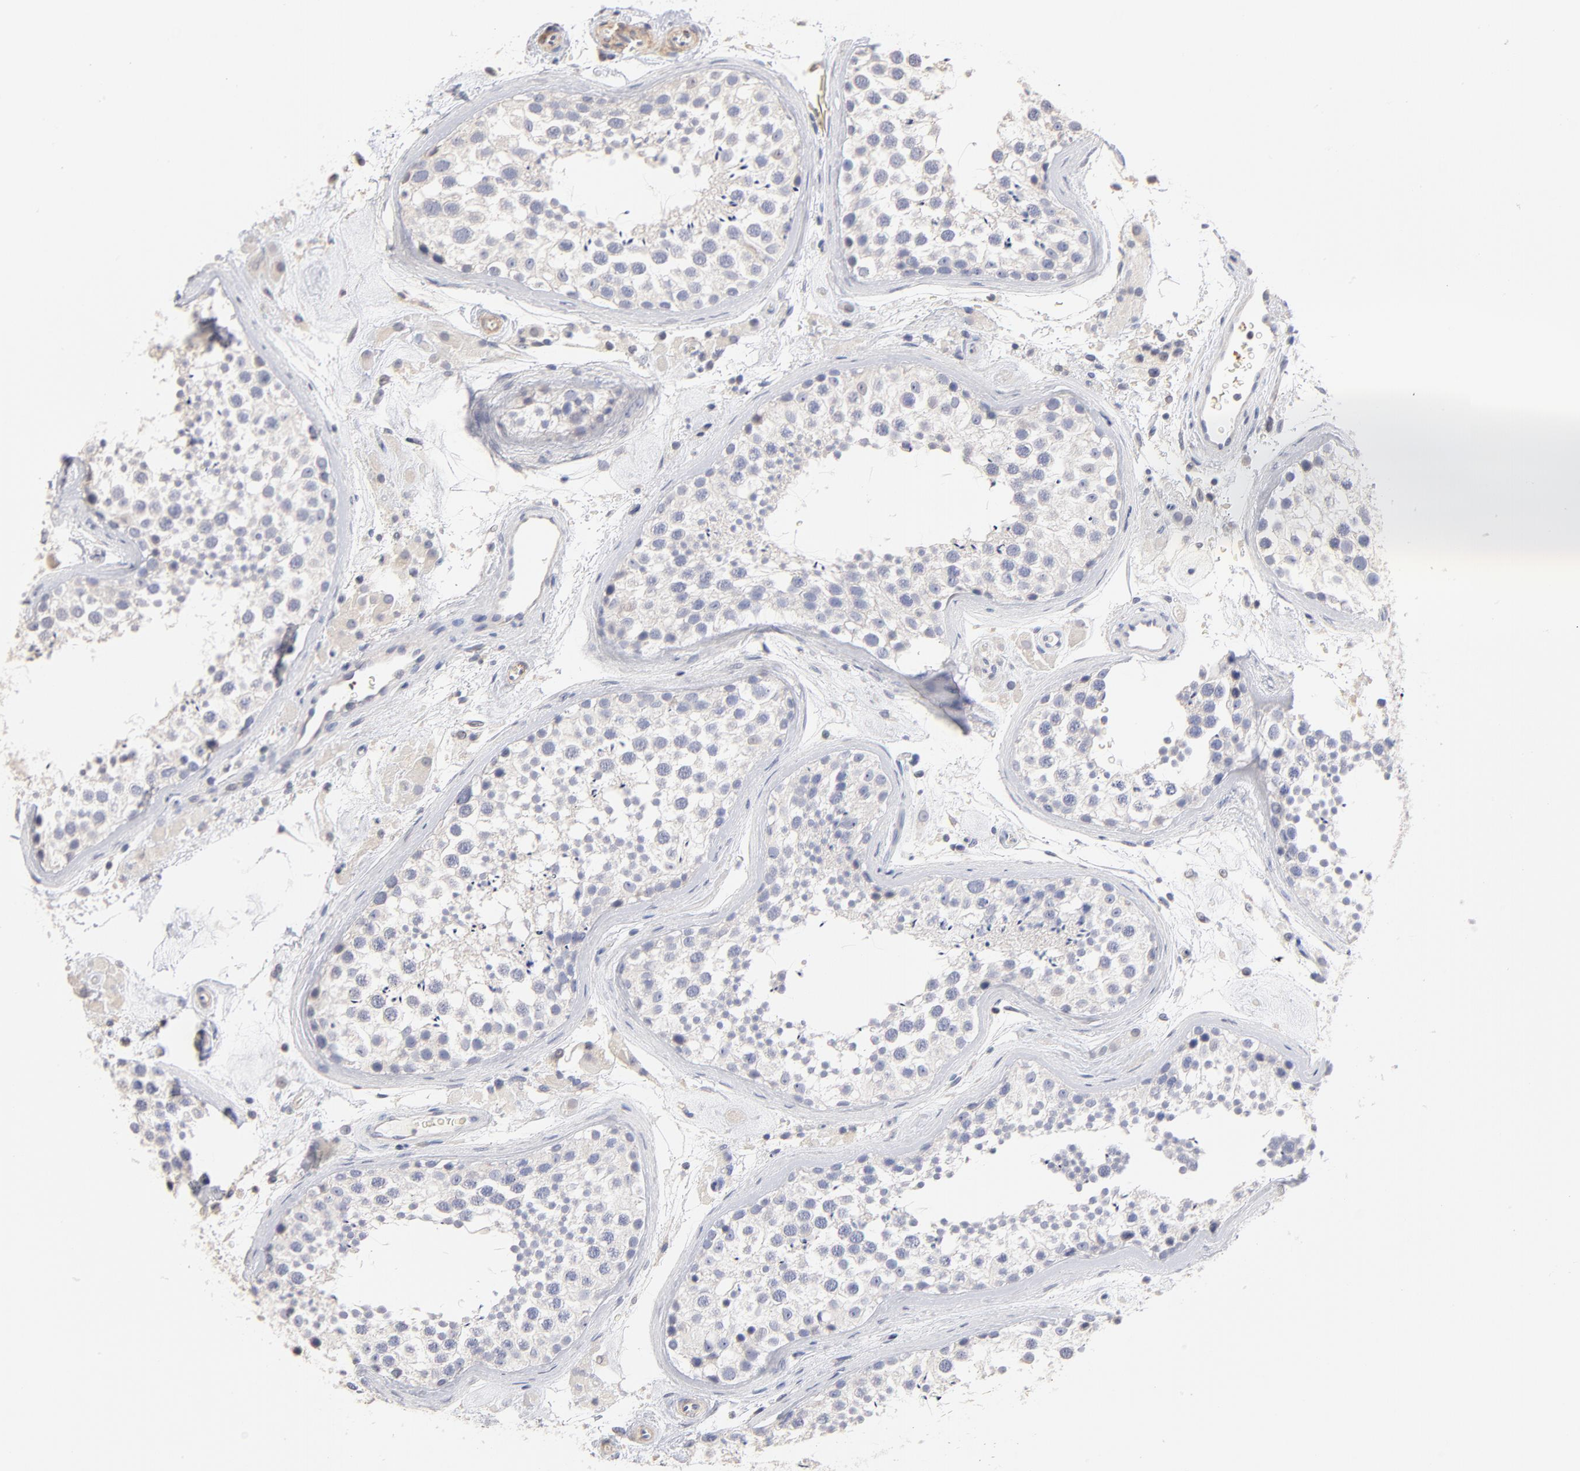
{"staining": {"intensity": "negative", "quantity": "none", "location": "none"}, "tissue": "testis", "cell_type": "Cells in seminiferous ducts", "image_type": "normal", "snomed": [{"axis": "morphology", "description": "Normal tissue, NOS"}, {"axis": "topography", "description": "Testis"}], "caption": "Immunohistochemistry (IHC) photomicrograph of benign testis: testis stained with DAB (3,3'-diaminobenzidine) exhibits no significant protein positivity in cells in seminiferous ducts.", "gene": "ITGA8", "patient": {"sex": "male", "age": 46}}